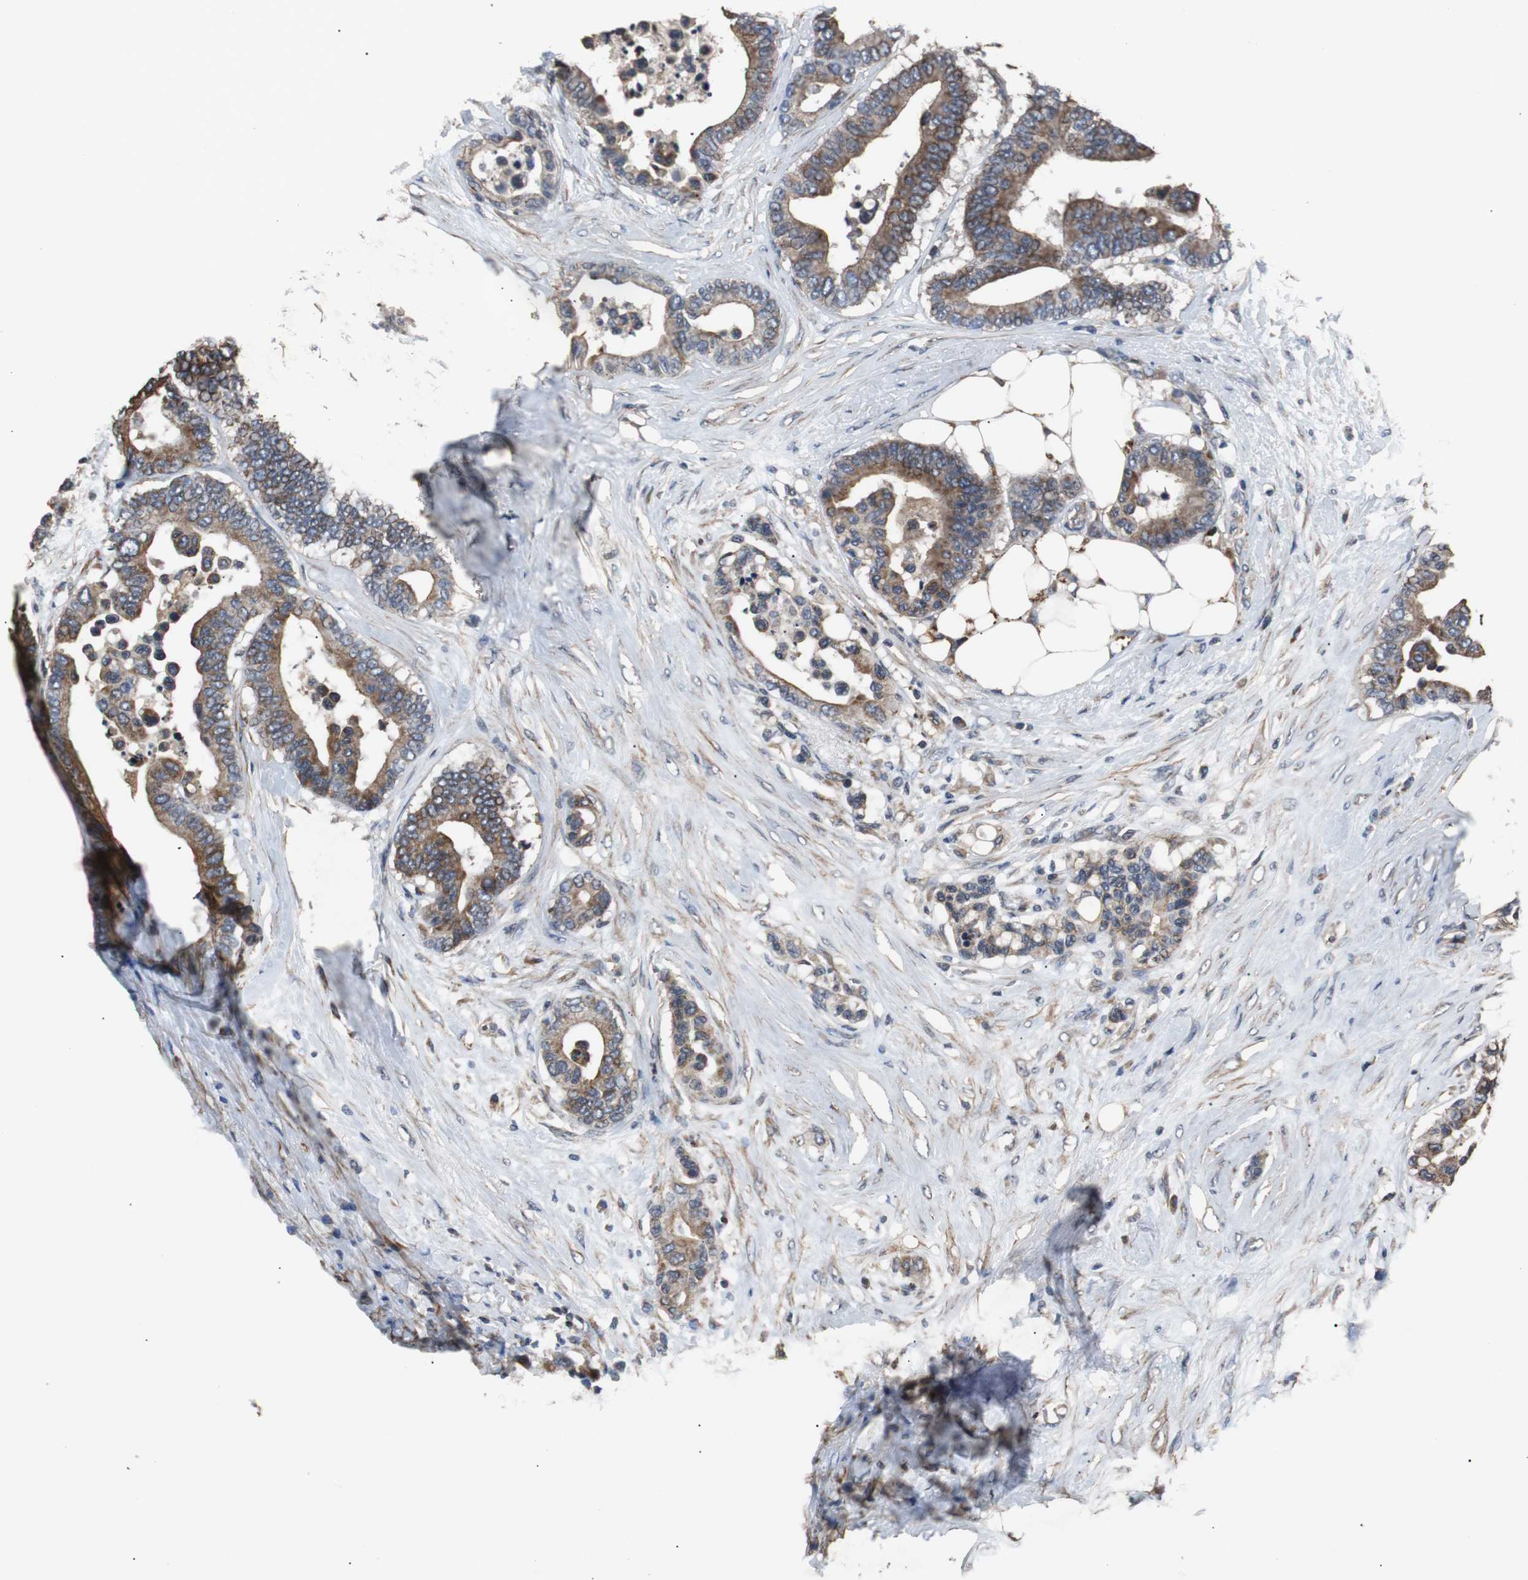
{"staining": {"intensity": "strong", "quantity": ">75%", "location": "cytoplasmic/membranous"}, "tissue": "colorectal cancer", "cell_type": "Tumor cells", "image_type": "cancer", "snomed": [{"axis": "morphology", "description": "Adenocarcinoma, NOS"}, {"axis": "topography", "description": "Colon"}], "caption": "Protein expression analysis of human colorectal cancer (adenocarcinoma) reveals strong cytoplasmic/membranous positivity in about >75% of tumor cells. (Stains: DAB in brown, nuclei in blue, Microscopy: brightfield microscopy at high magnification).", "gene": "PITRM1", "patient": {"sex": "male", "age": 82}}